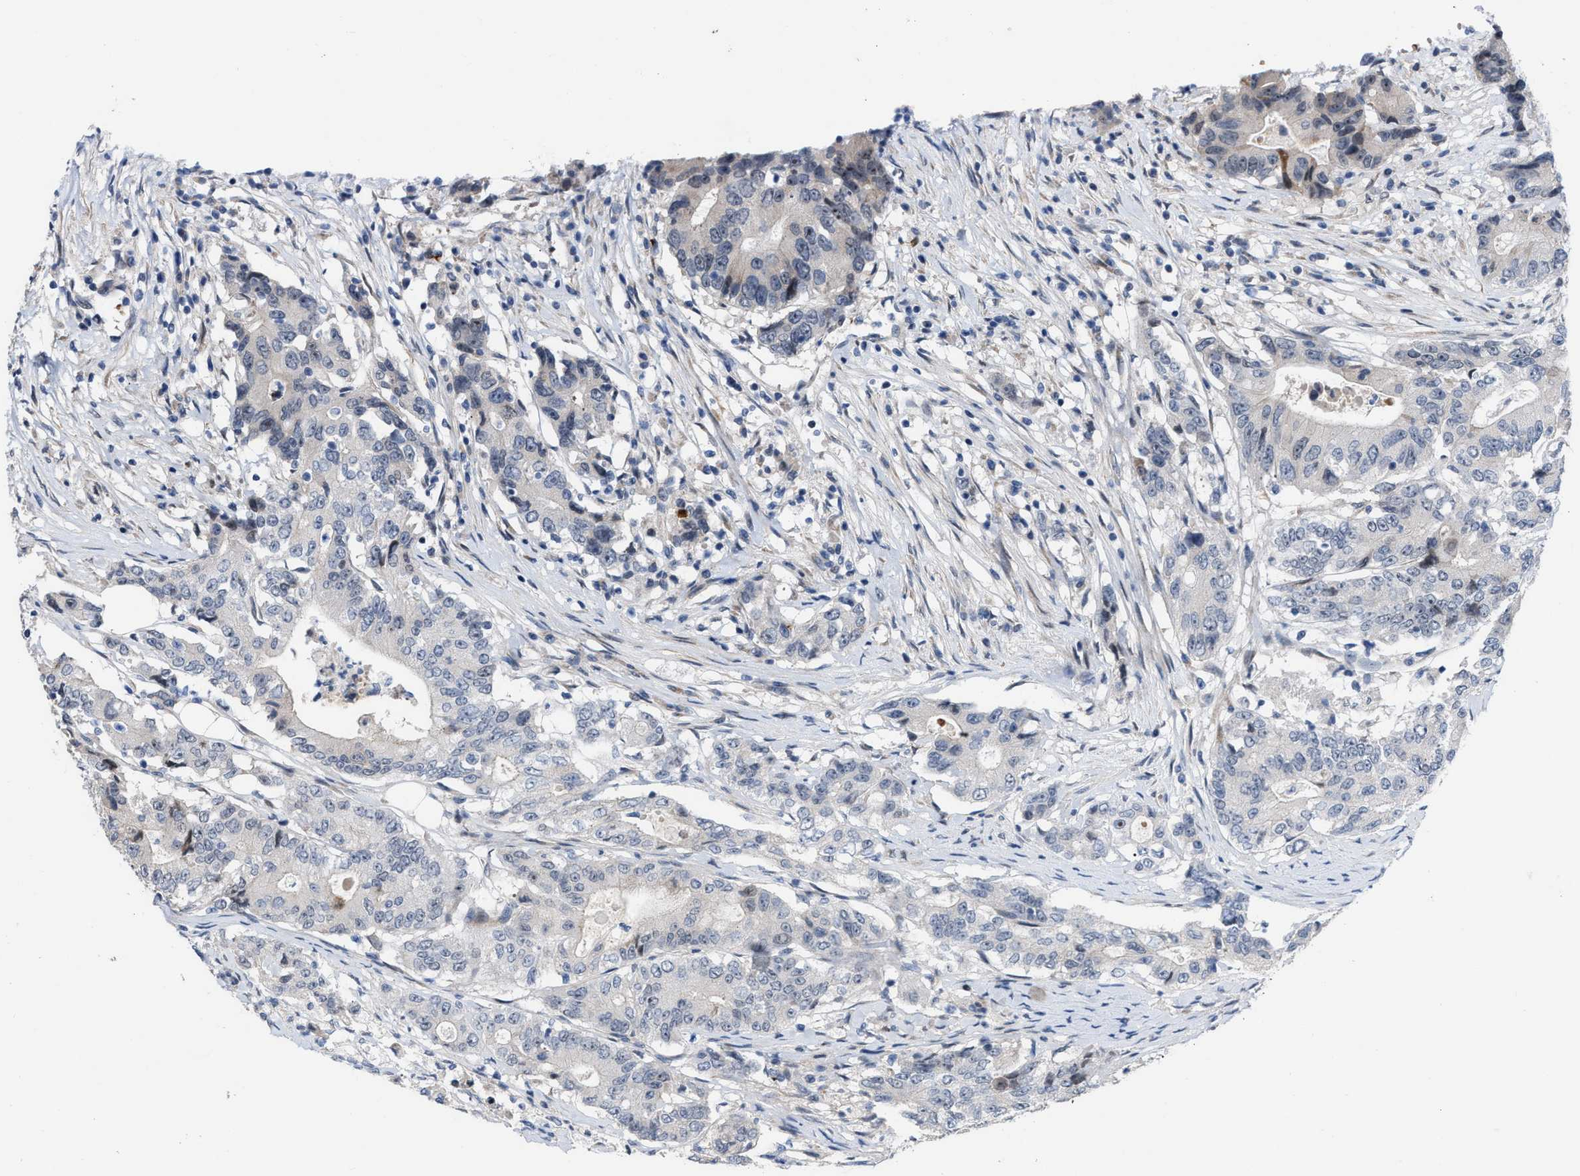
{"staining": {"intensity": "weak", "quantity": "<25%", "location": "nuclear"}, "tissue": "colorectal cancer", "cell_type": "Tumor cells", "image_type": "cancer", "snomed": [{"axis": "morphology", "description": "Adenocarcinoma, NOS"}, {"axis": "topography", "description": "Colon"}], "caption": "Tumor cells show no significant expression in colorectal adenocarcinoma.", "gene": "POLR1F", "patient": {"sex": "female", "age": 77}}